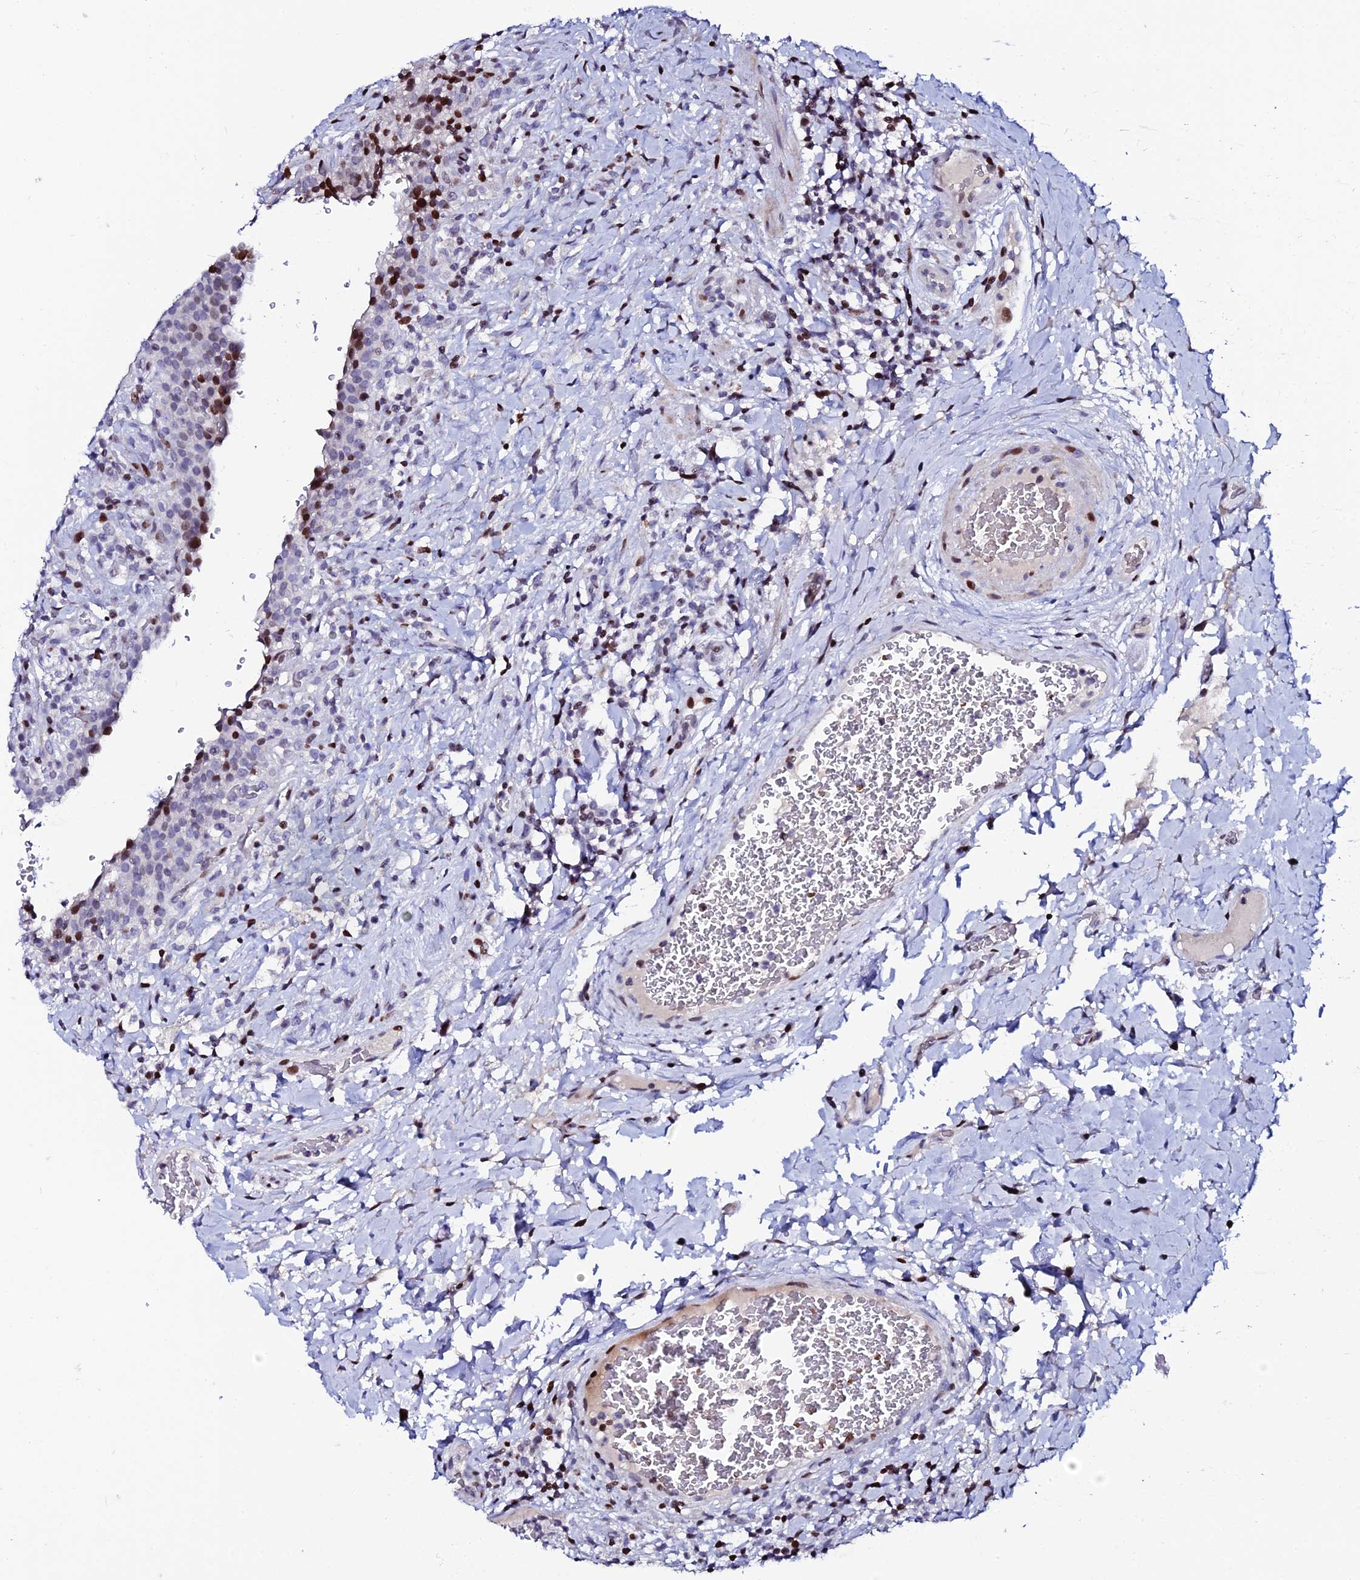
{"staining": {"intensity": "strong", "quantity": "<25%", "location": "nuclear"}, "tissue": "urinary bladder", "cell_type": "Urothelial cells", "image_type": "normal", "snomed": [{"axis": "morphology", "description": "Normal tissue, NOS"}, {"axis": "morphology", "description": "Inflammation, NOS"}, {"axis": "topography", "description": "Urinary bladder"}], "caption": "Human urinary bladder stained for a protein (brown) exhibits strong nuclear positive expression in approximately <25% of urothelial cells.", "gene": "MYNN", "patient": {"sex": "male", "age": 64}}